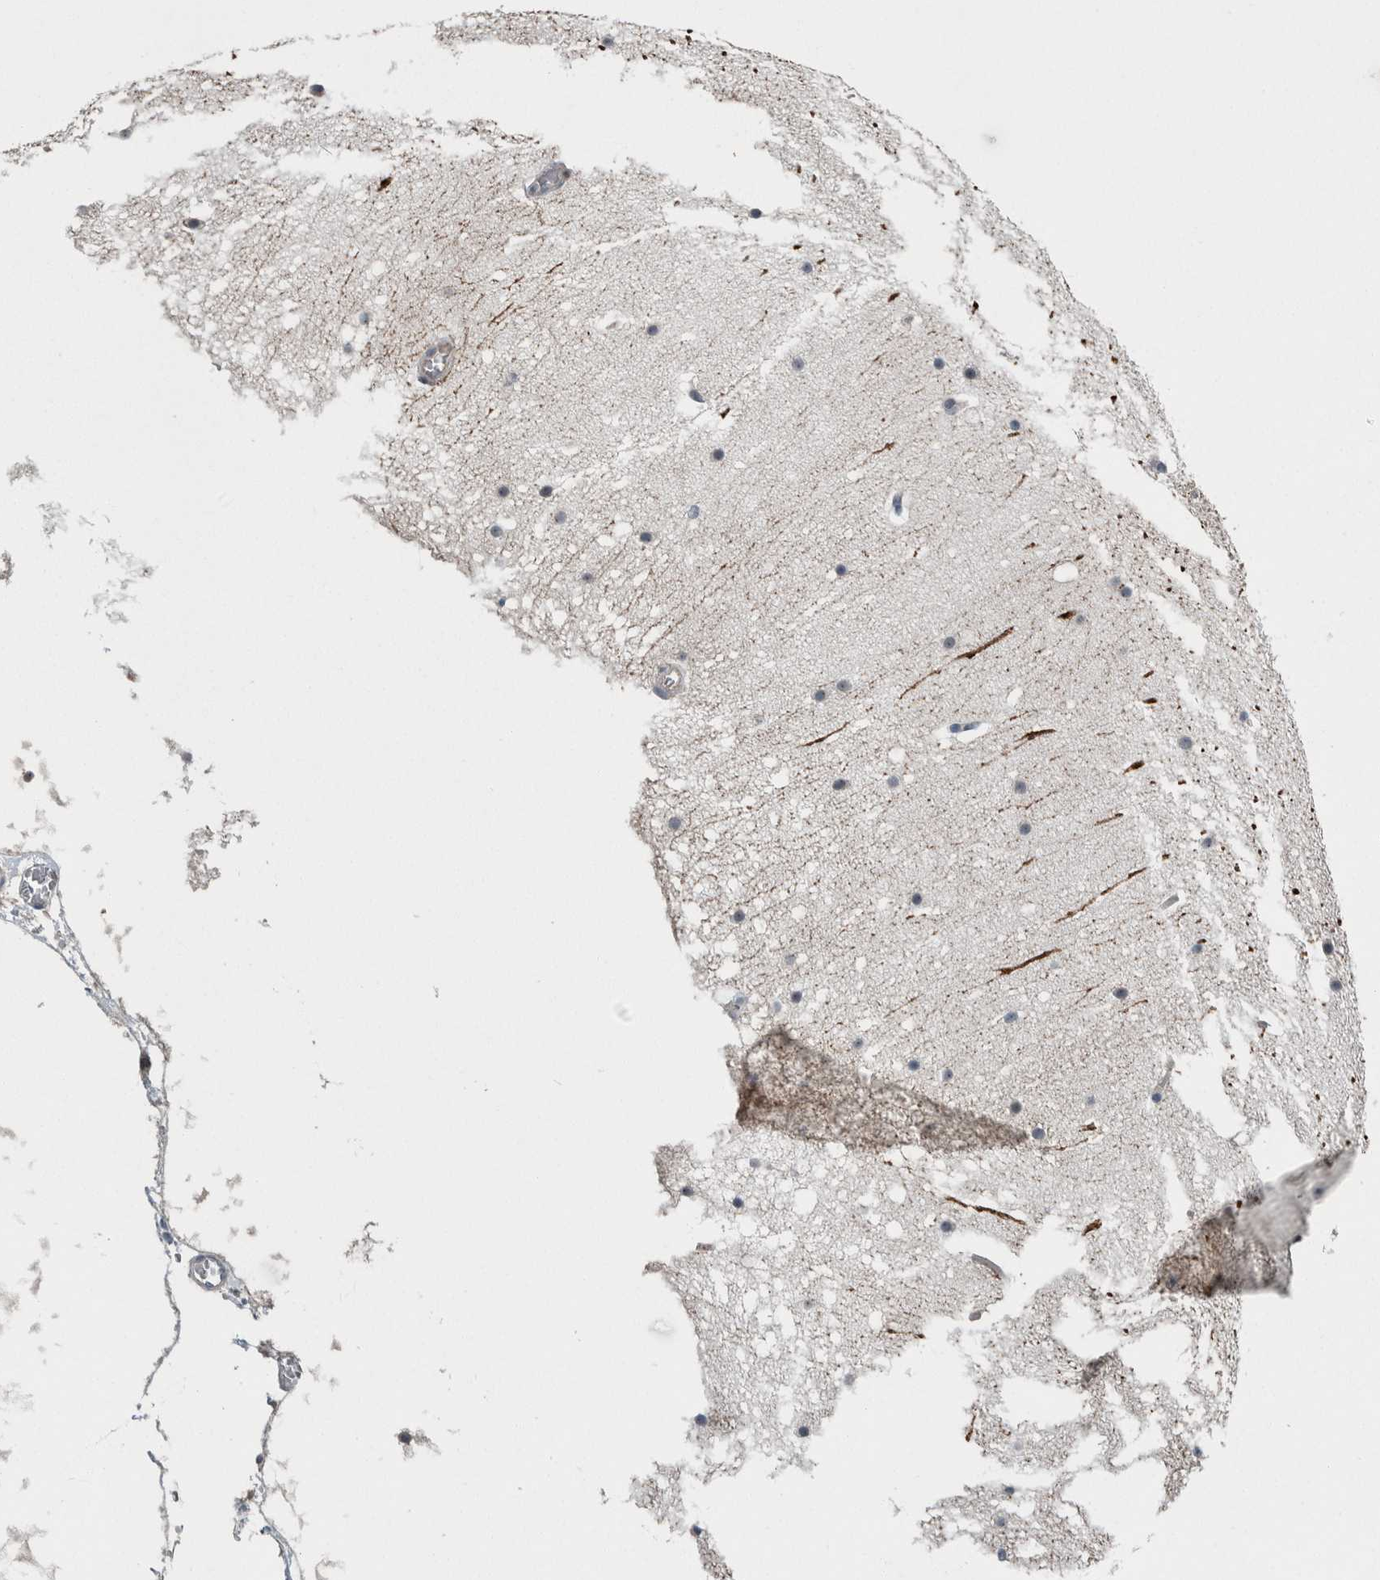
{"staining": {"intensity": "negative", "quantity": "none", "location": "none"}, "tissue": "cerebellum", "cell_type": "Cells in granular layer", "image_type": "normal", "snomed": [{"axis": "morphology", "description": "Normal tissue, NOS"}, {"axis": "topography", "description": "Cerebellum"}], "caption": "Protein analysis of unremarkable cerebellum displays no significant positivity in cells in granular layer. (DAB (3,3'-diaminobenzidine) IHC, high magnification).", "gene": "USP25", "patient": {"sex": "male", "age": 57}}